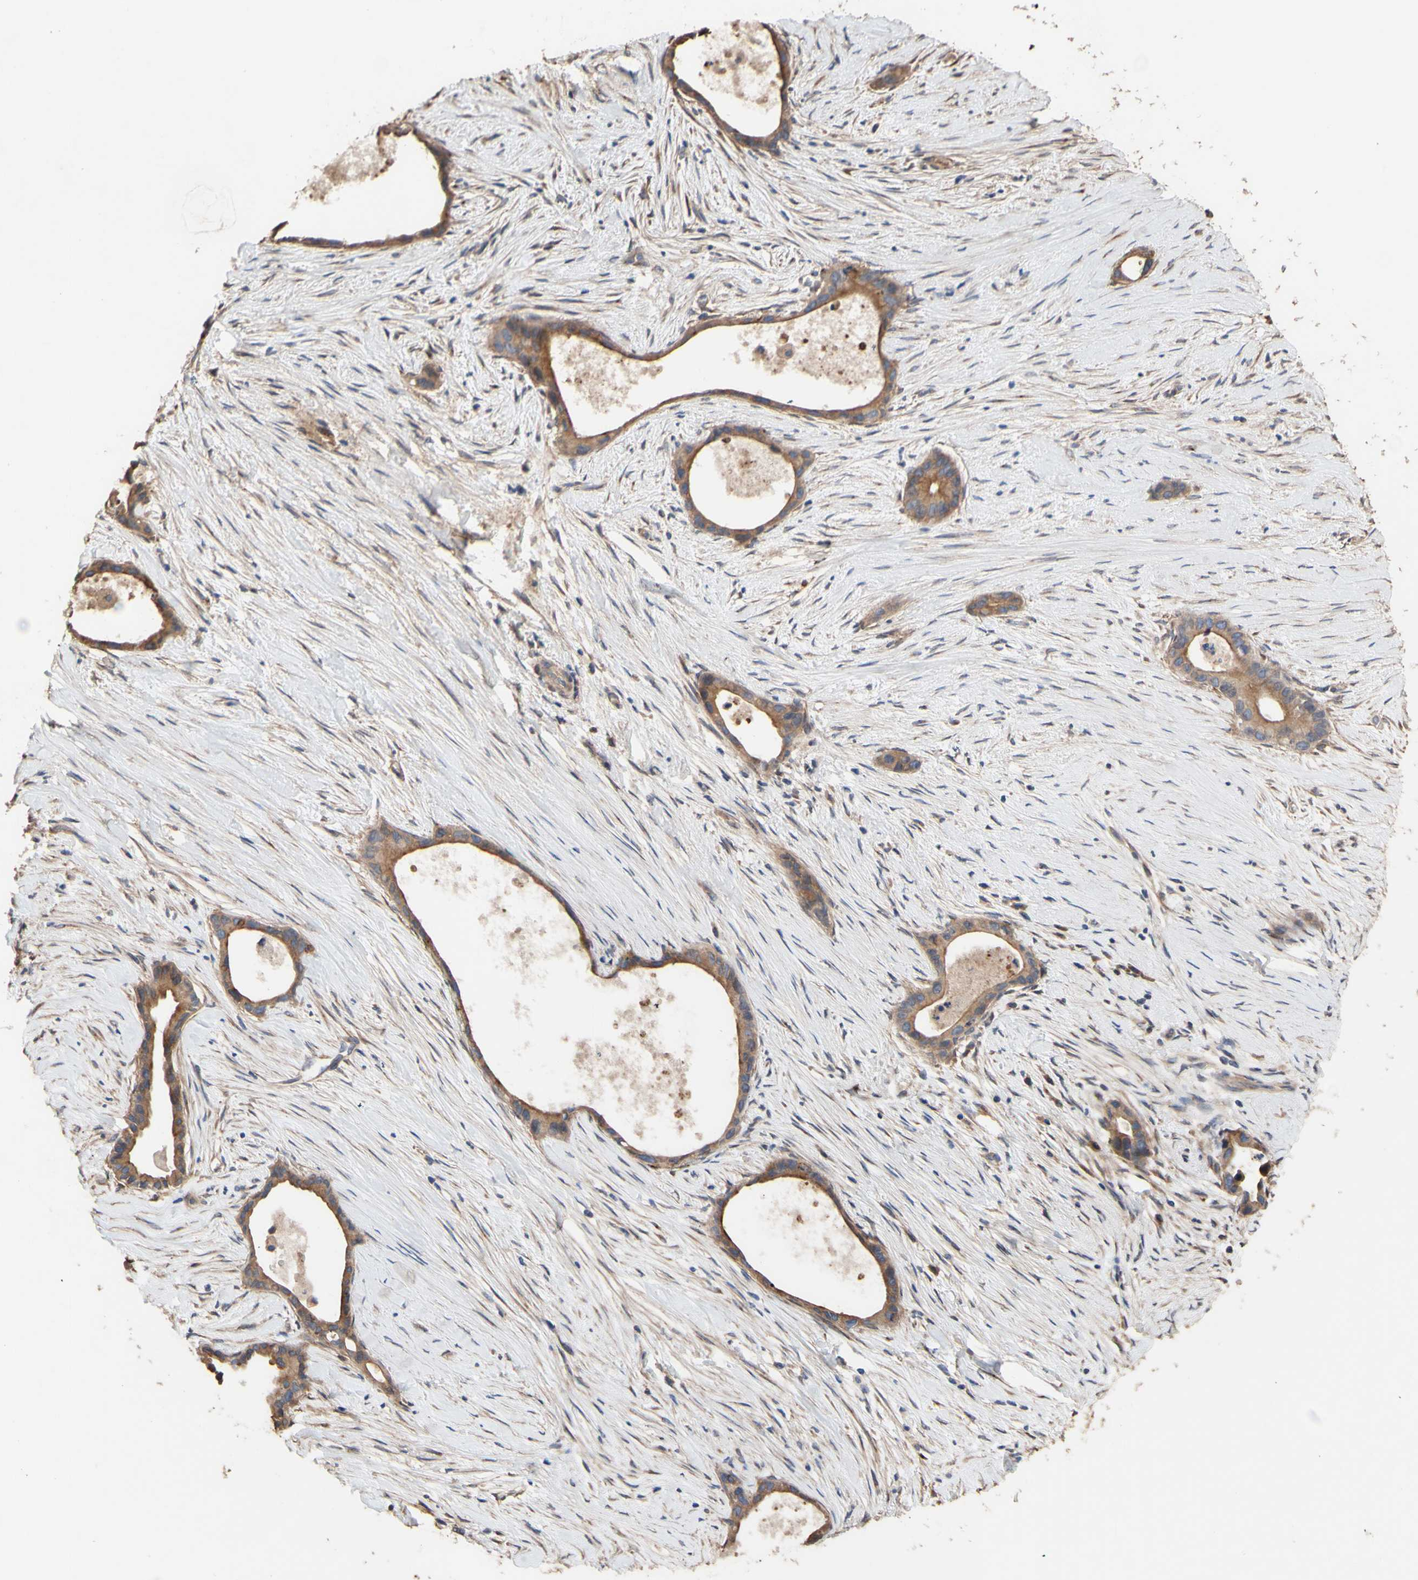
{"staining": {"intensity": "moderate", "quantity": ">75%", "location": "cytoplasmic/membranous"}, "tissue": "liver cancer", "cell_type": "Tumor cells", "image_type": "cancer", "snomed": [{"axis": "morphology", "description": "Cholangiocarcinoma"}, {"axis": "topography", "description": "Liver"}], "caption": "High-power microscopy captured an immunohistochemistry (IHC) image of cholangiocarcinoma (liver), revealing moderate cytoplasmic/membranous expression in about >75% of tumor cells. Immunohistochemistry (ihc) stains the protein in brown and the nuclei are stained blue.", "gene": "NECTIN3", "patient": {"sex": "female", "age": 55}}